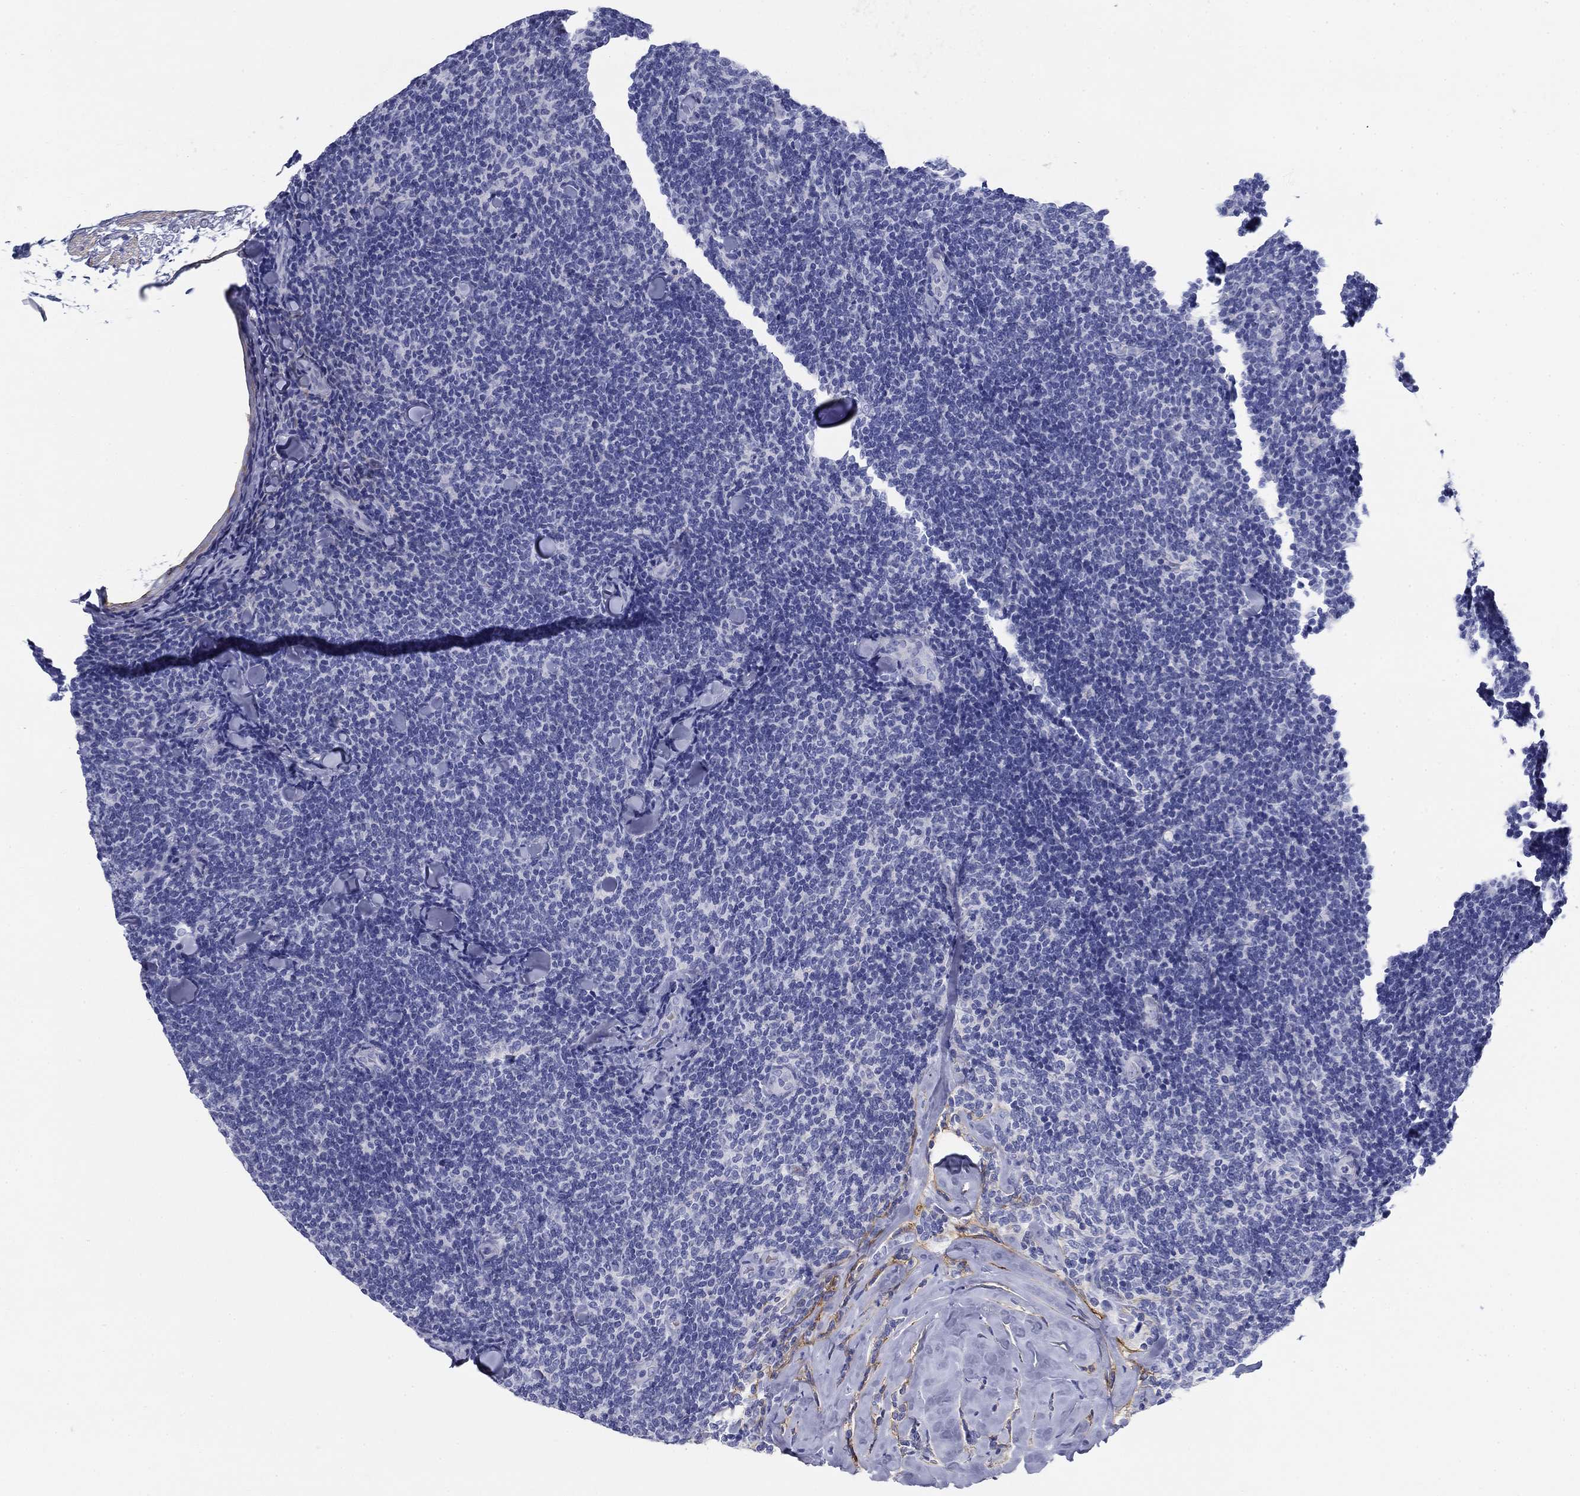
{"staining": {"intensity": "negative", "quantity": "none", "location": "none"}, "tissue": "lymphoma", "cell_type": "Tumor cells", "image_type": "cancer", "snomed": [{"axis": "morphology", "description": "Malignant lymphoma, non-Hodgkin's type, Low grade"}, {"axis": "topography", "description": "Lymph node"}], "caption": "Tumor cells are negative for protein expression in human malignant lymphoma, non-Hodgkin's type (low-grade).", "gene": "GPC1", "patient": {"sex": "female", "age": 56}}